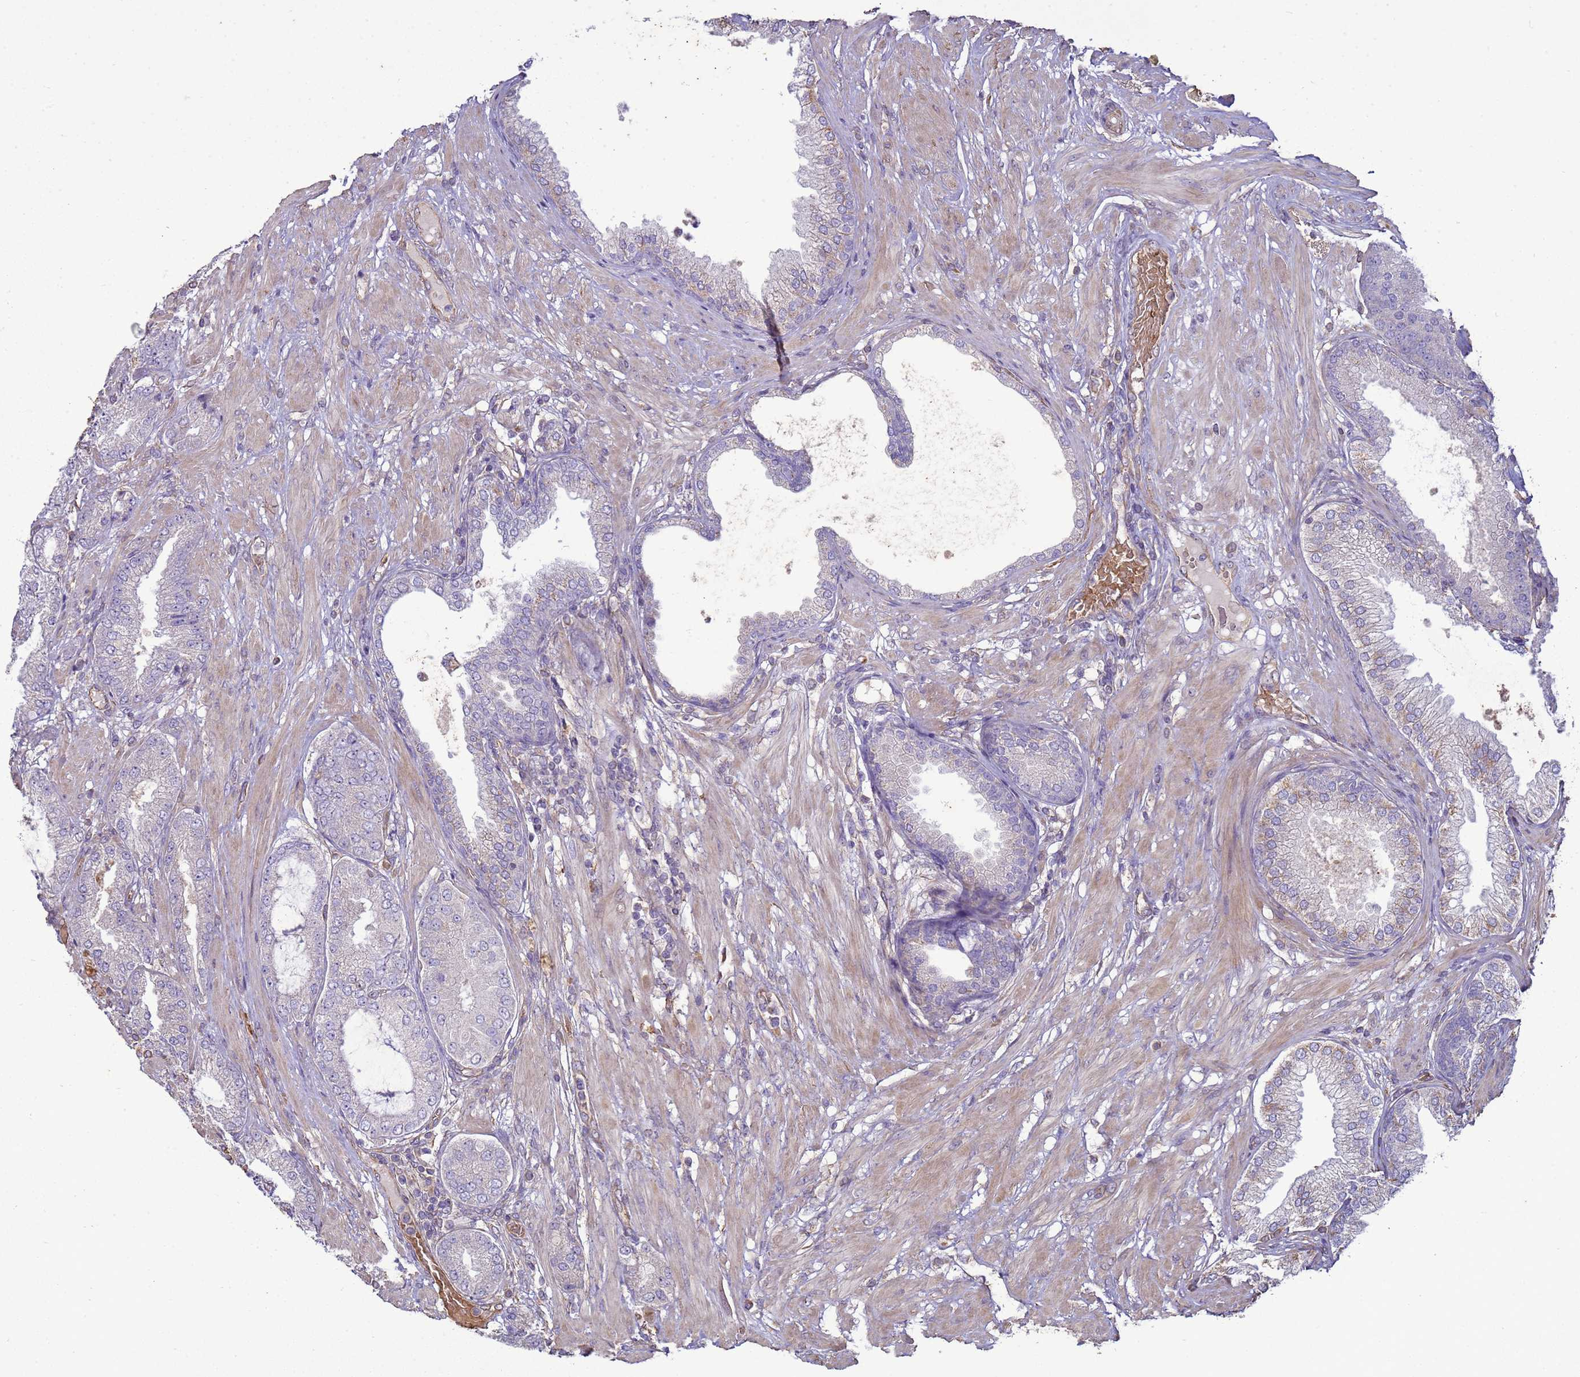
{"staining": {"intensity": "negative", "quantity": "none", "location": "none"}, "tissue": "prostate cancer", "cell_type": "Tumor cells", "image_type": "cancer", "snomed": [{"axis": "morphology", "description": "Adenocarcinoma, High grade"}, {"axis": "topography", "description": "Prostate"}], "caption": "A micrograph of human prostate cancer is negative for staining in tumor cells.", "gene": "SGIP1", "patient": {"sex": "male", "age": 71}}